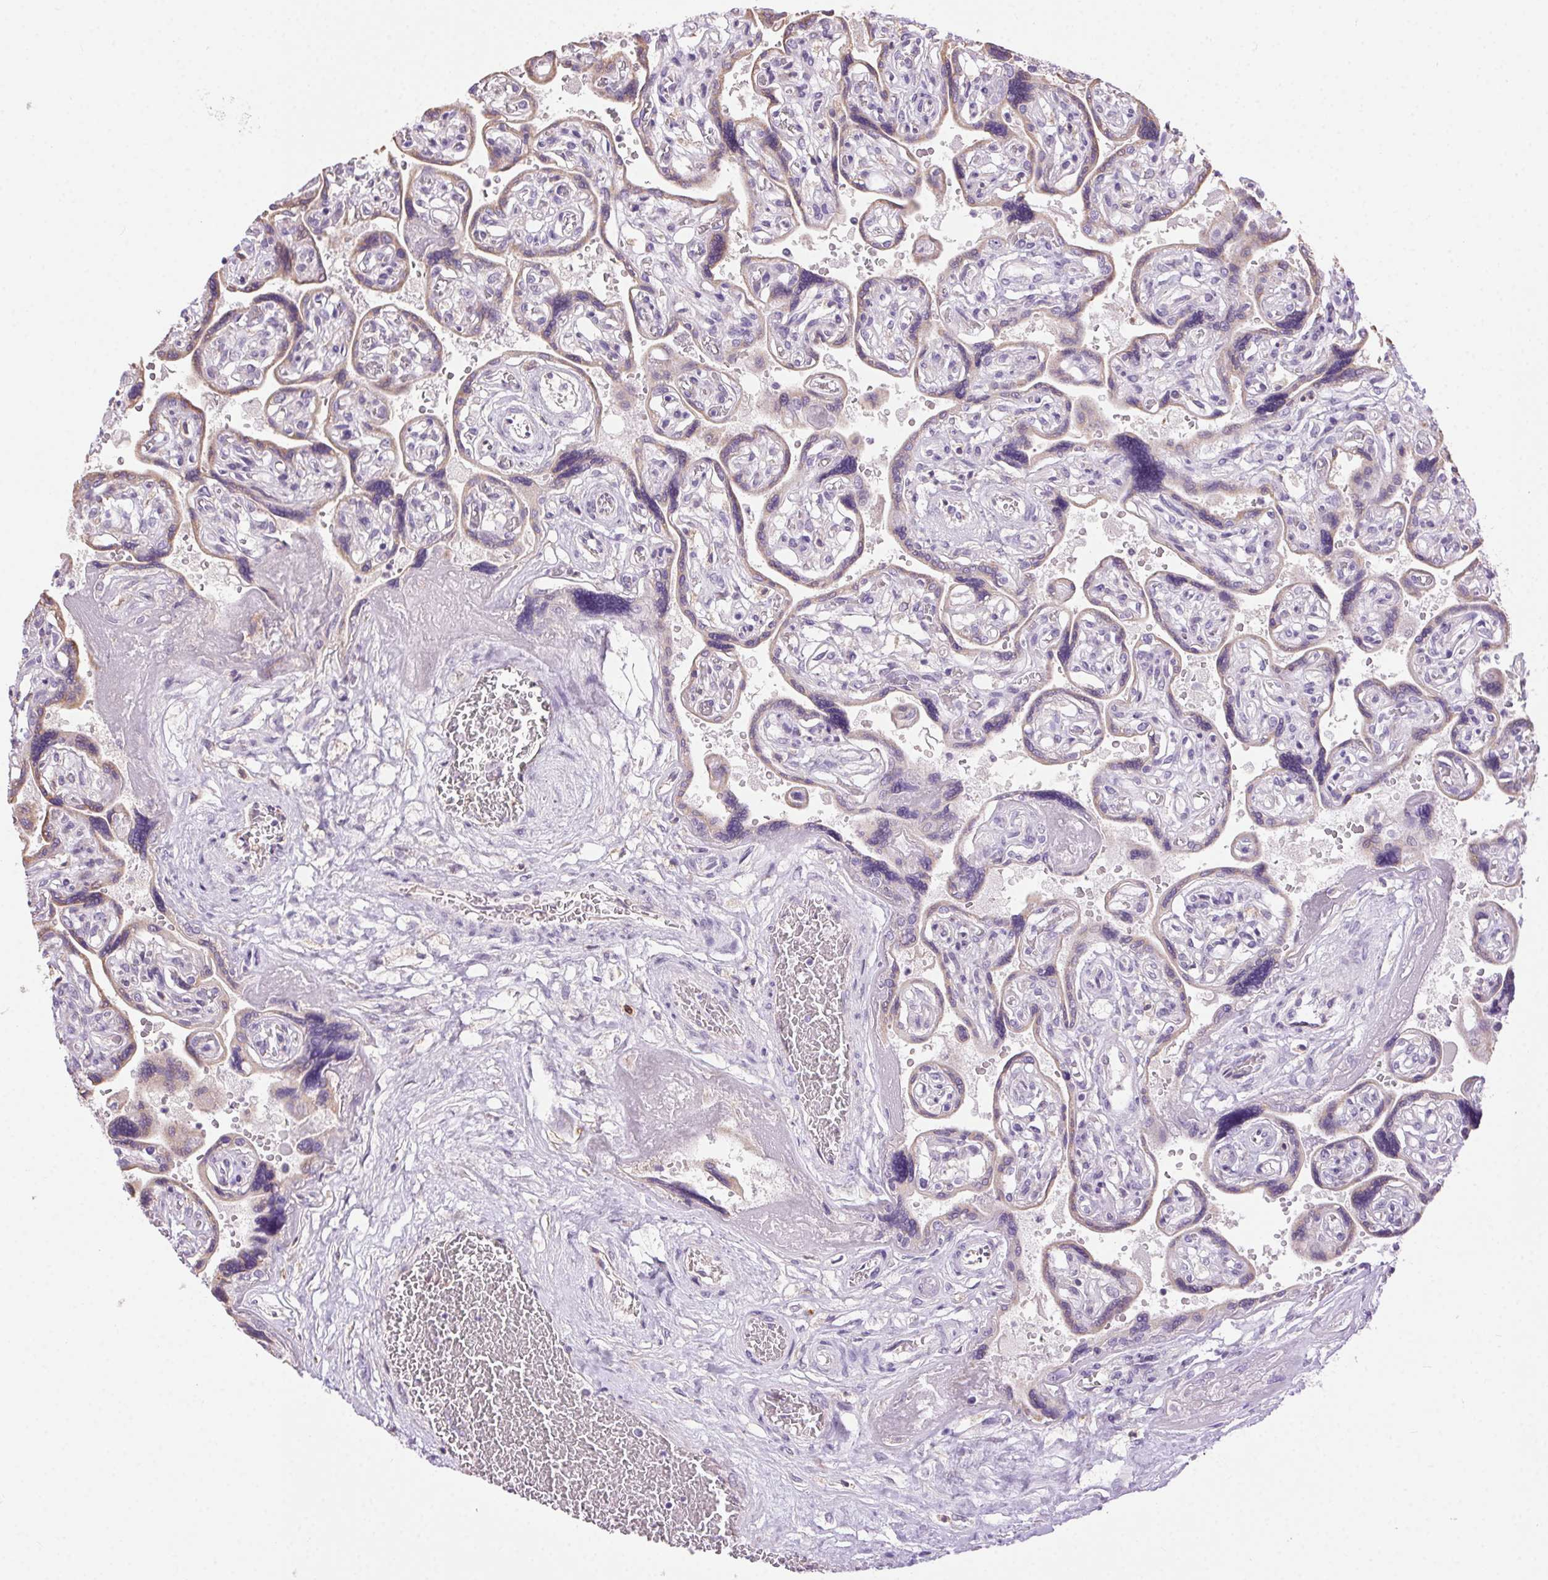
{"staining": {"intensity": "negative", "quantity": "none", "location": "none"}, "tissue": "placenta", "cell_type": "Decidual cells", "image_type": "normal", "snomed": [{"axis": "morphology", "description": "Normal tissue, NOS"}, {"axis": "topography", "description": "Placenta"}], "caption": "This is an immunohistochemistry micrograph of unremarkable placenta. There is no staining in decidual cells.", "gene": "SNX31", "patient": {"sex": "female", "age": 32}}